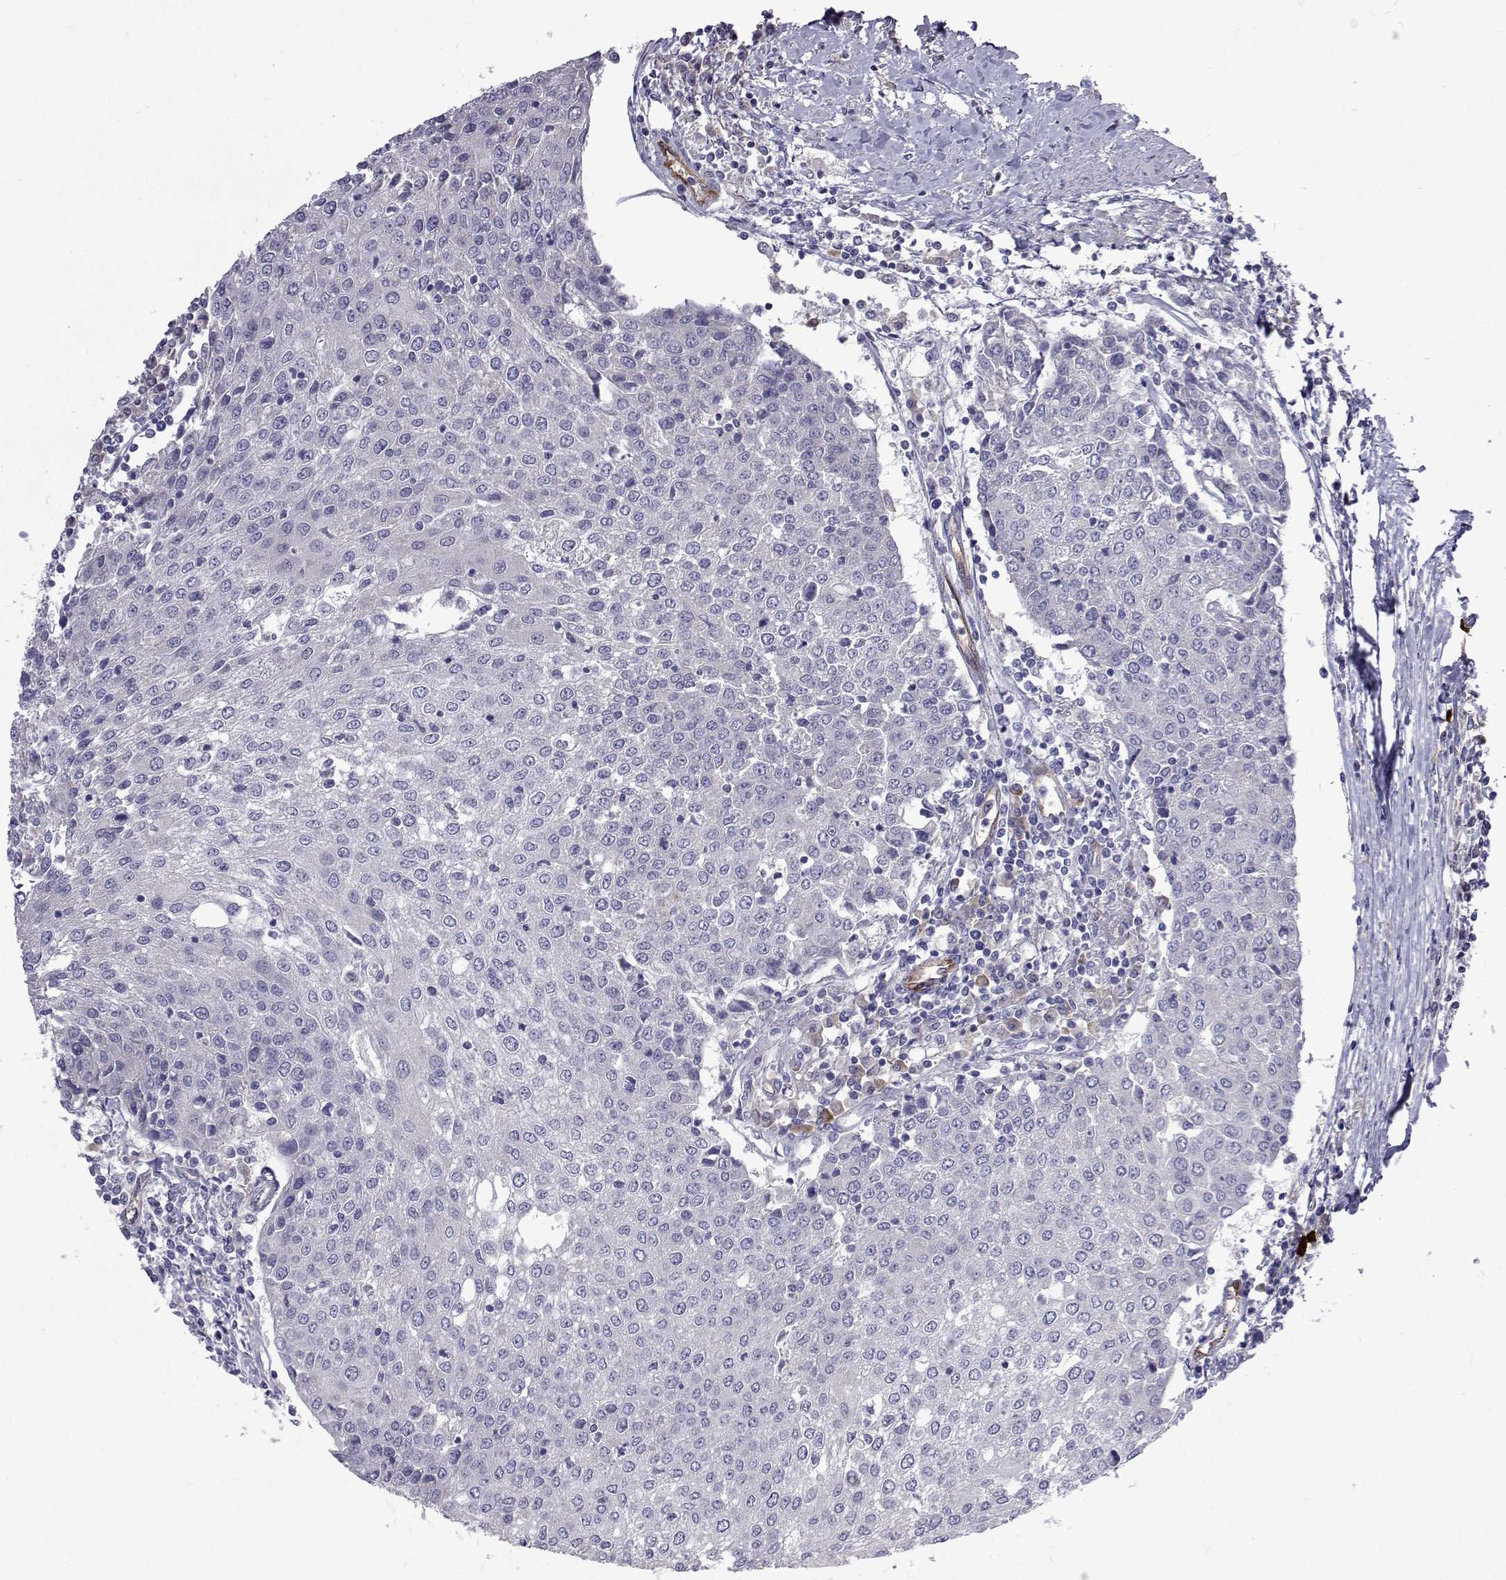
{"staining": {"intensity": "negative", "quantity": "none", "location": "none"}, "tissue": "urothelial cancer", "cell_type": "Tumor cells", "image_type": "cancer", "snomed": [{"axis": "morphology", "description": "Urothelial carcinoma, High grade"}, {"axis": "topography", "description": "Urinary bladder"}], "caption": "Tumor cells are negative for protein expression in human urothelial cancer.", "gene": "NPR3", "patient": {"sex": "female", "age": 85}}